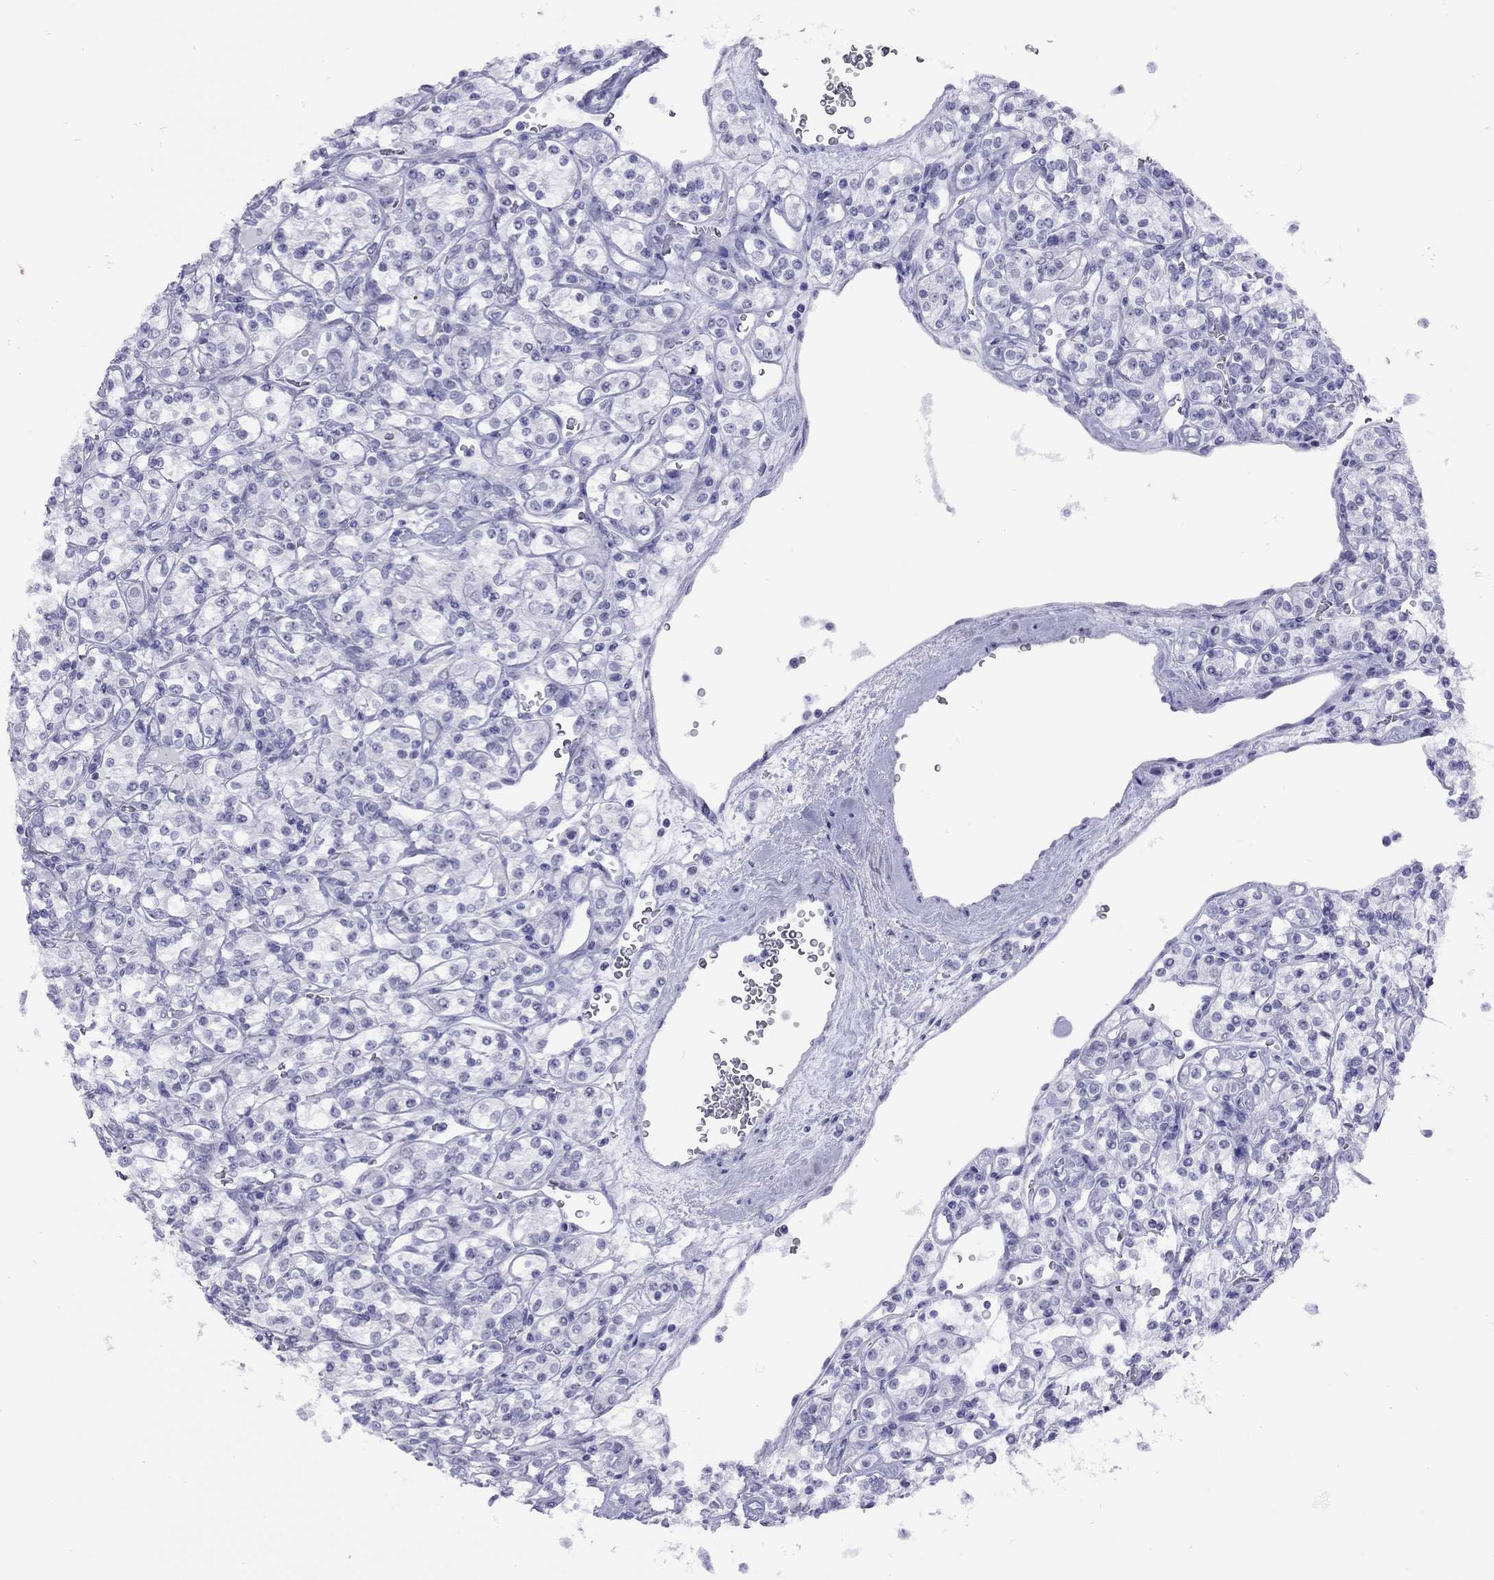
{"staining": {"intensity": "negative", "quantity": "none", "location": "none"}, "tissue": "renal cancer", "cell_type": "Tumor cells", "image_type": "cancer", "snomed": [{"axis": "morphology", "description": "Adenocarcinoma, NOS"}, {"axis": "topography", "description": "Kidney"}], "caption": "Immunohistochemistry micrograph of neoplastic tissue: renal cancer (adenocarcinoma) stained with DAB (3,3'-diaminobenzidine) exhibits no significant protein positivity in tumor cells.", "gene": "LYAR", "patient": {"sex": "male", "age": 77}}